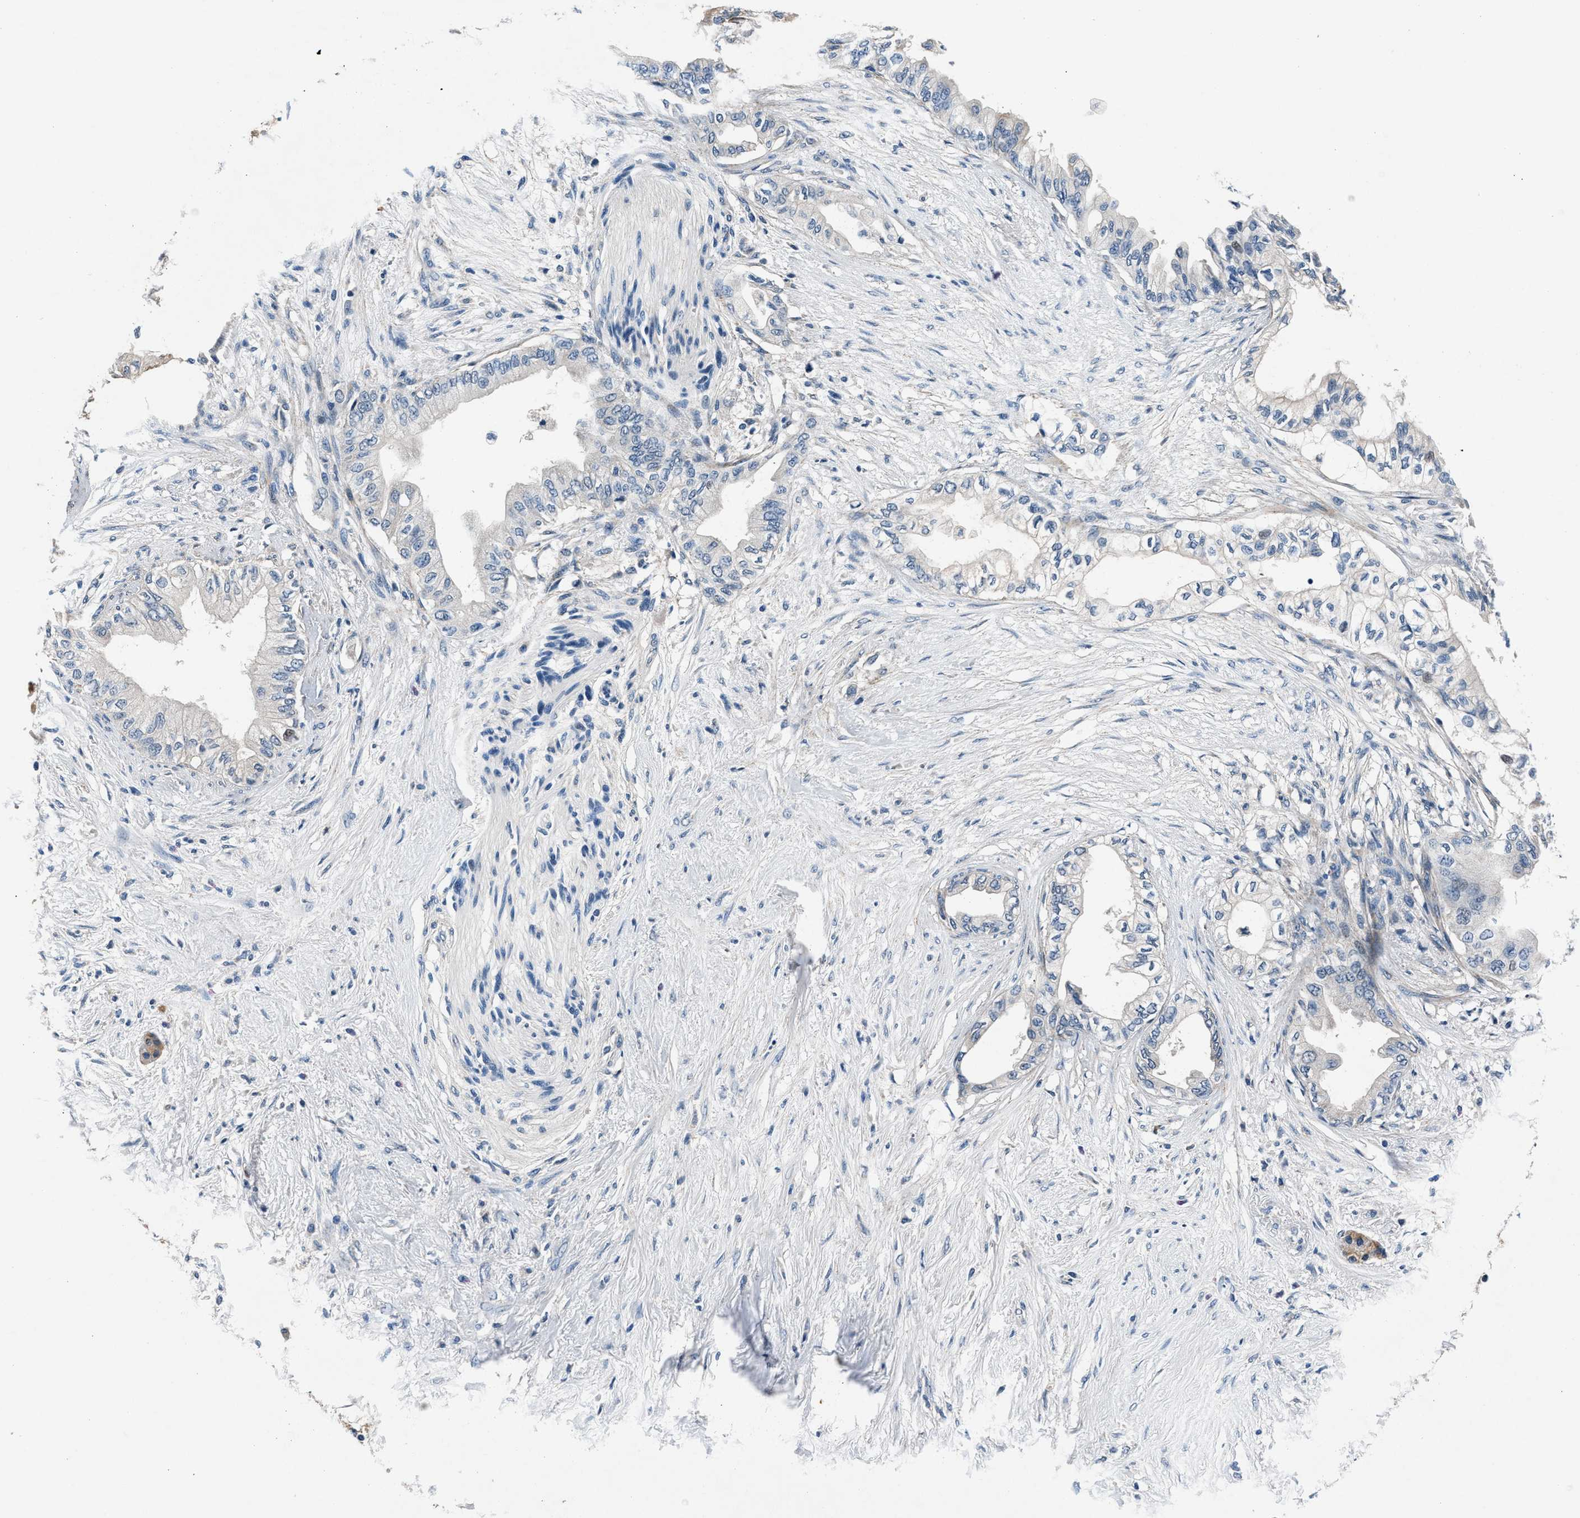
{"staining": {"intensity": "negative", "quantity": "none", "location": "none"}, "tissue": "pancreatic cancer", "cell_type": "Tumor cells", "image_type": "cancer", "snomed": [{"axis": "morphology", "description": "Normal tissue, NOS"}, {"axis": "morphology", "description": "Adenocarcinoma, NOS"}, {"axis": "topography", "description": "Pancreas"}, {"axis": "topography", "description": "Duodenum"}], "caption": "Photomicrograph shows no protein expression in tumor cells of pancreatic adenocarcinoma tissue. (Brightfield microscopy of DAB IHC at high magnification).", "gene": "DENND6B", "patient": {"sex": "female", "age": 60}}